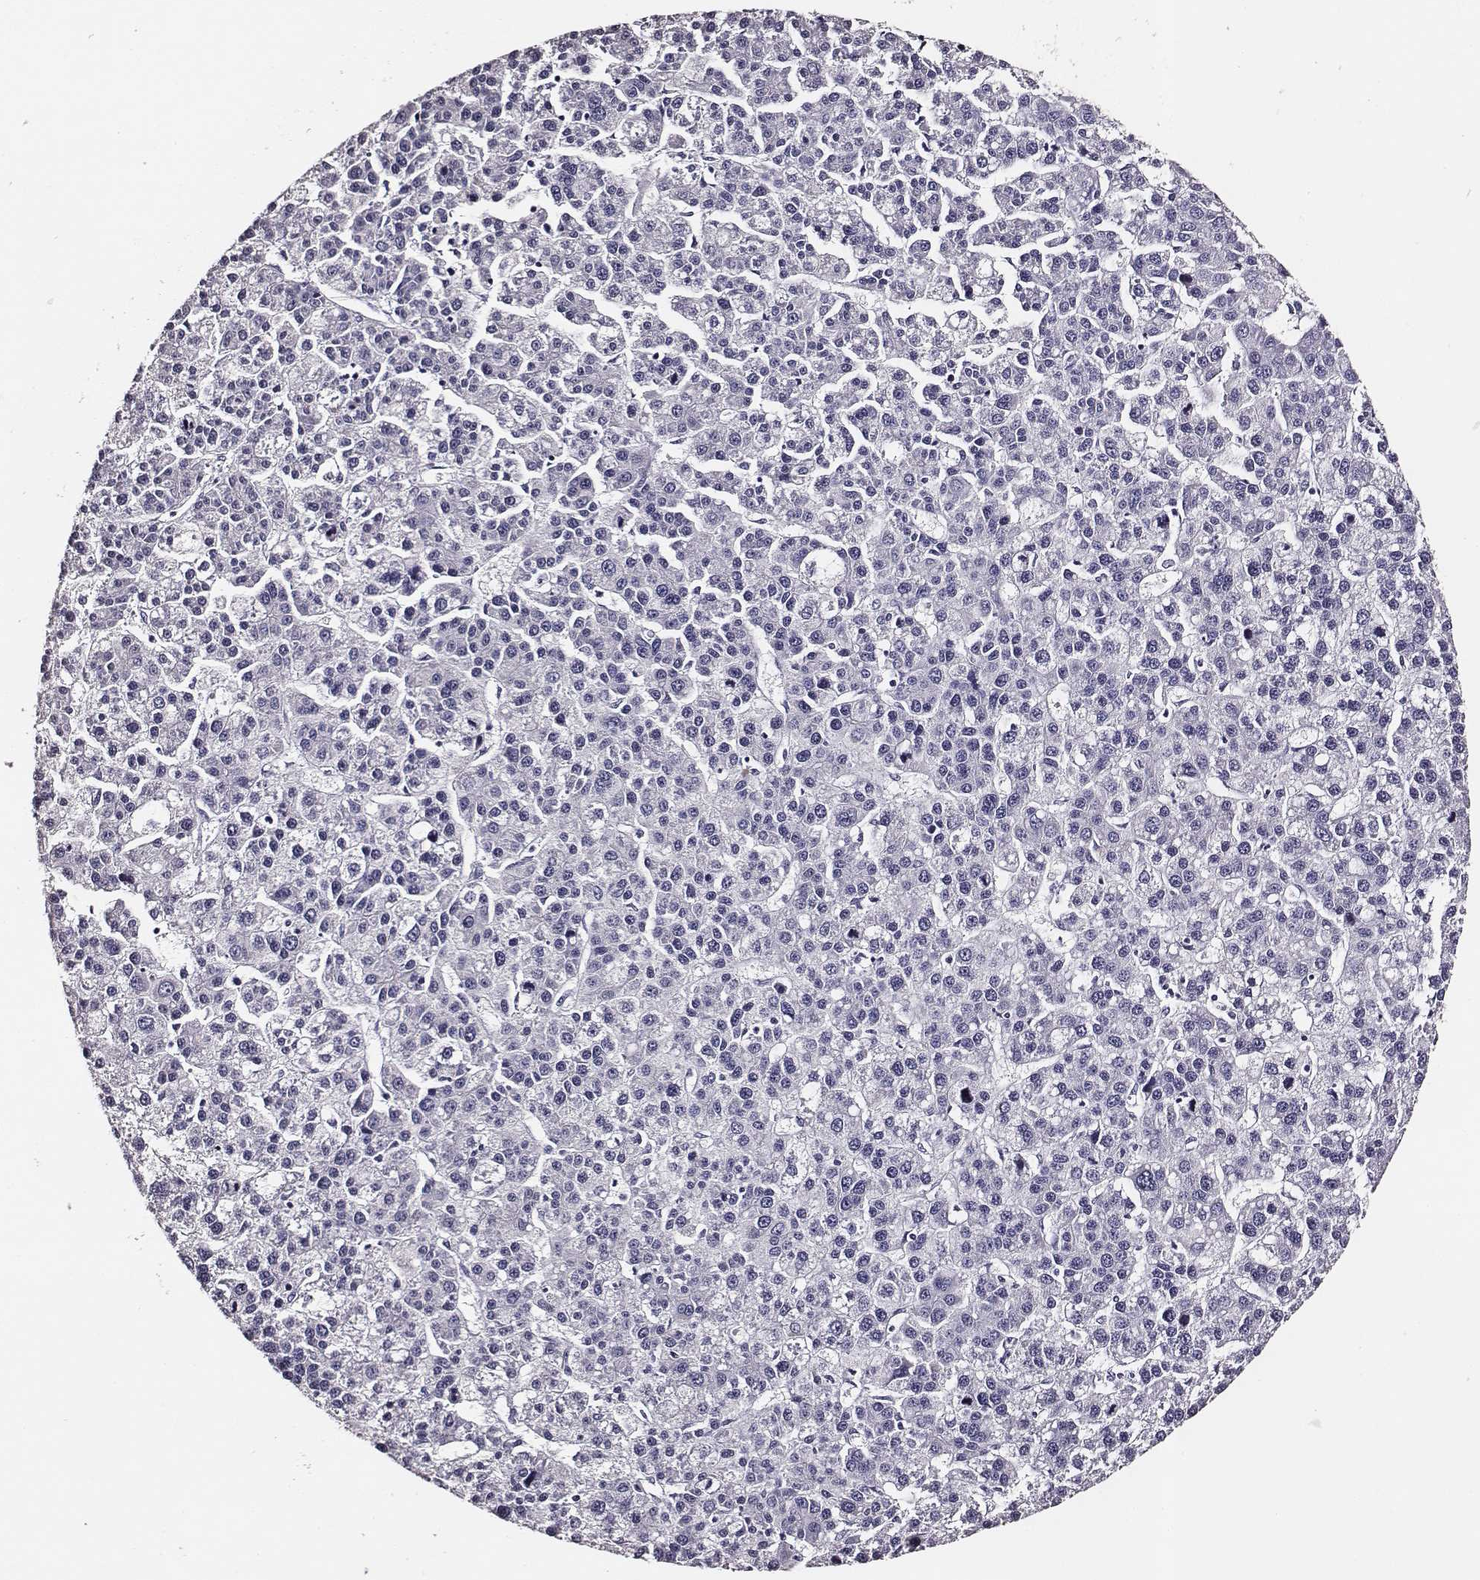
{"staining": {"intensity": "negative", "quantity": "none", "location": "none"}, "tissue": "liver cancer", "cell_type": "Tumor cells", "image_type": "cancer", "snomed": [{"axis": "morphology", "description": "Carcinoma, Hepatocellular, NOS"}, {"axis": "topography", "description": "Liver"}], "caption": "DAB (3,3'-diaminobenzidine) immunohistochemical staining of human hepatocellular carcinoma (liver) demonstrates no significant positivity in tumor cells.", "gene": "DPEP1", "patient": {"sex": "female", "age": 58}}